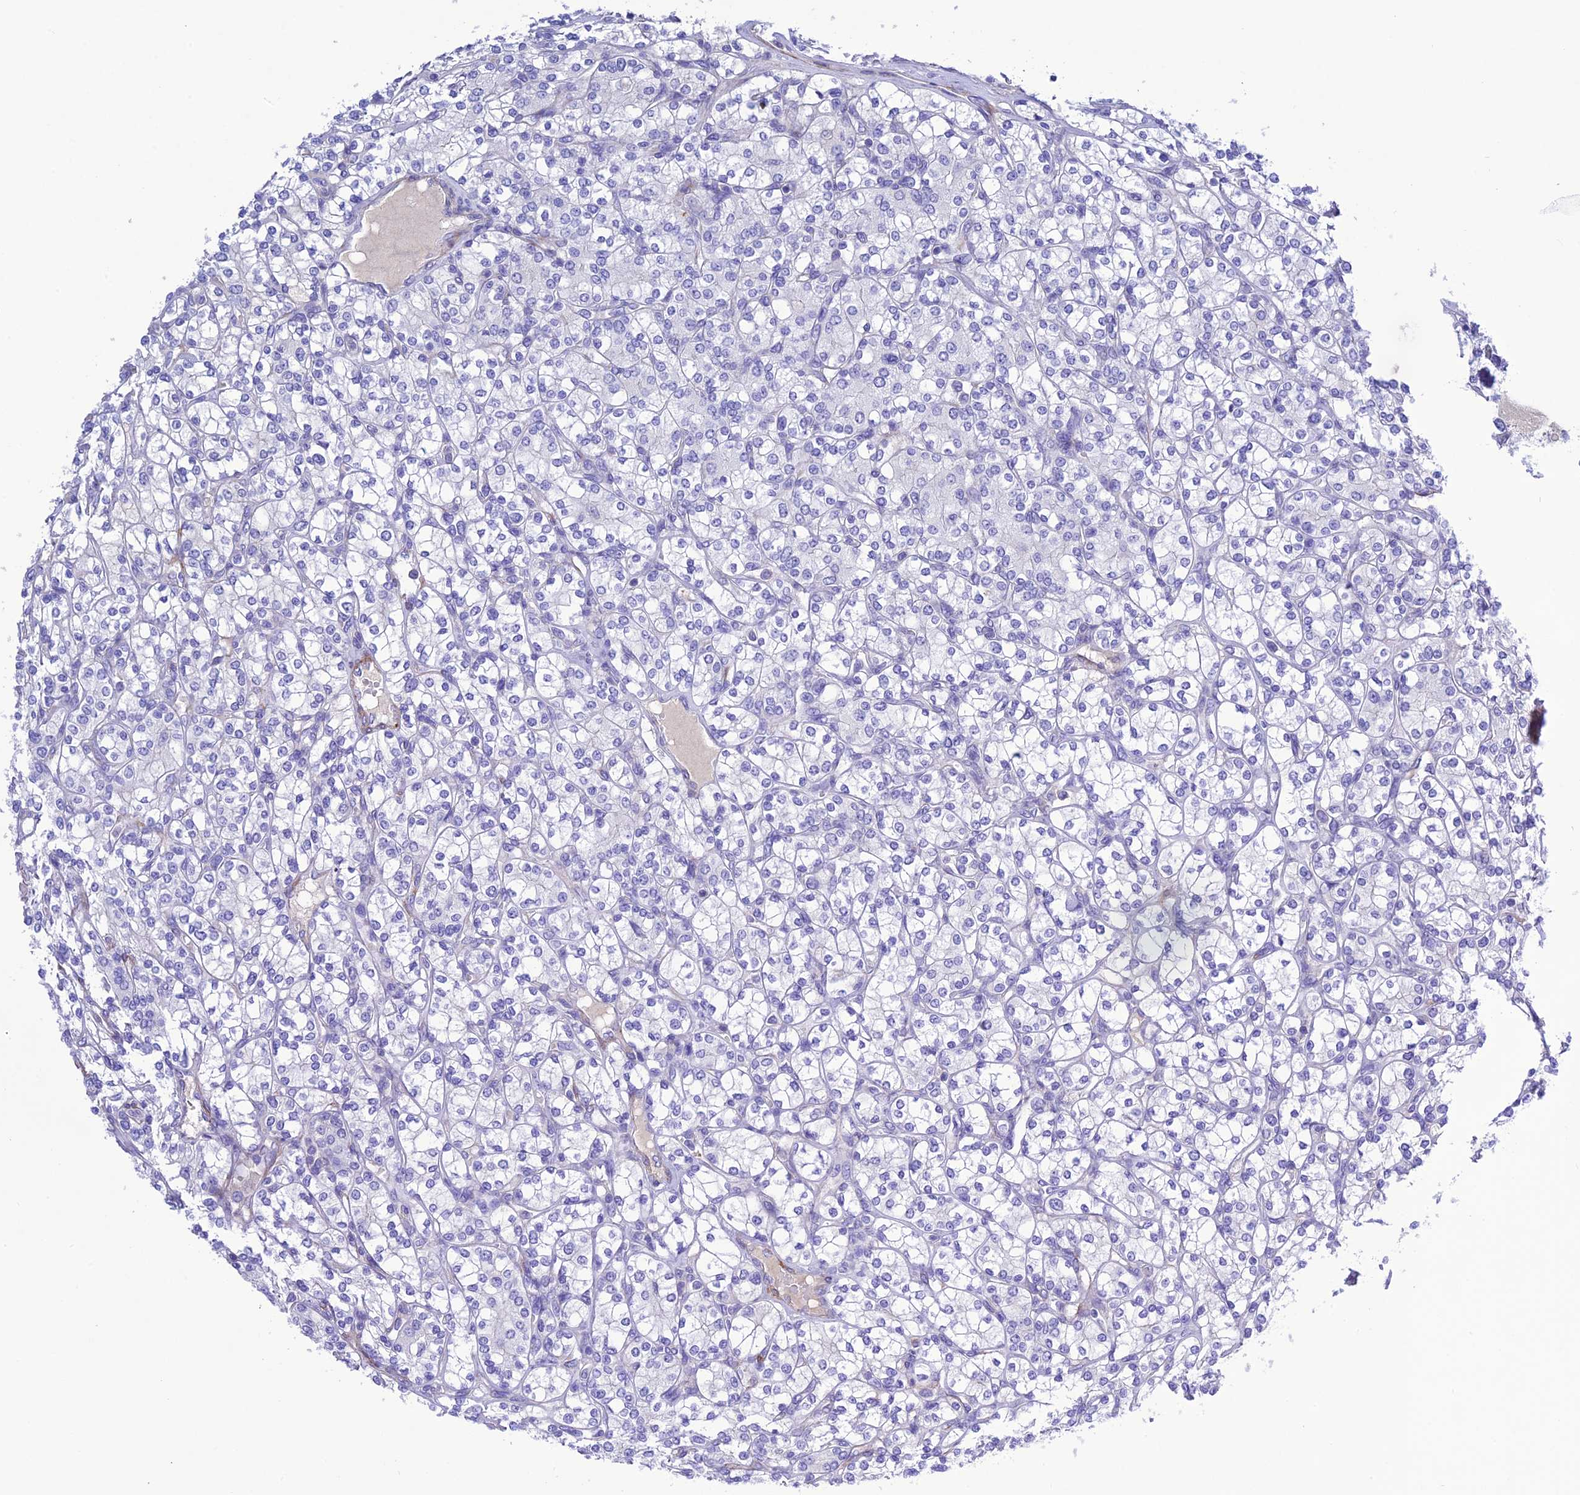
{"staining": {"intensity": "negative", "quantity": "none", "location": "none"}, "tissue": "renal cancer", "cell_type": "Tumor cells", "image_type": "cancer", "snomed": [{"axis": "morphology", "description": "Adenocarcinoma, NOS"}, {"axis": "topography", "description": "Kidney"}], "caption": "An immunohistochemistry (IHC) histopathology image of renal cancer (adenocarcinoma) is shown. There is no staining in tumor cells of renal cancer (adenocarcinoma). (DAB (3,3'-diaminobenzidine) immunohistochemistry (IHC) visualized using brightfield microscopy, high magnification).", "gene": "FRA10AC1", "patient": {"sex": "male", "age": 77}}